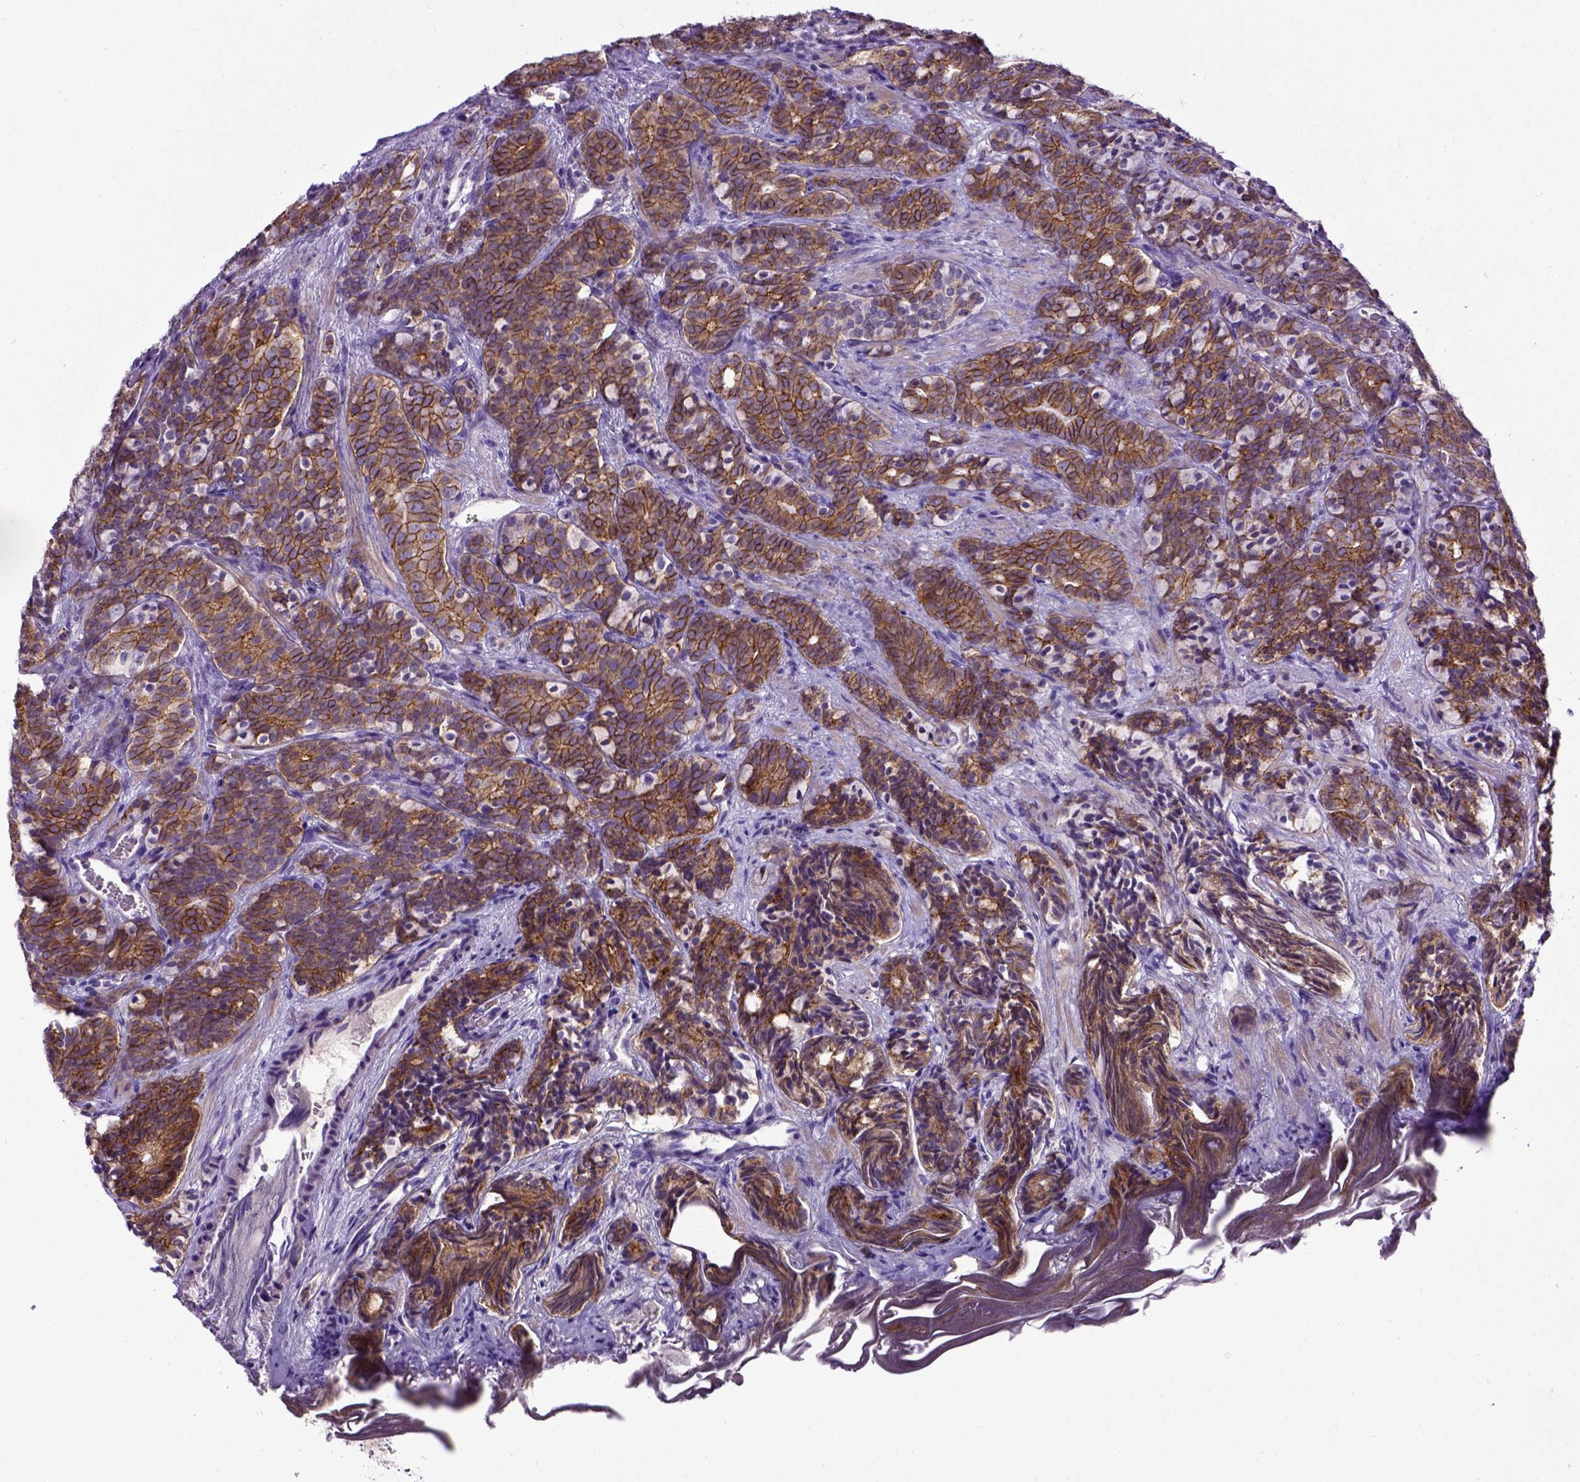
{"staining": {"intensity": "strong", "quantity": ">75%", "location": "cytoplasmic/membranous"}, "tissue": "prostate cancer", "cell_type": "Tumor cells", "image_type": "cancer", "snomed": [{"axis": "morphology", "description": "Adenocarcinoma, High grade"}, {"axis": "topography", "description": "Prostate"}], "caption": "There is high levels of strong cytoplasmic/membranous staining in tumor cells of prostate cancer, as demonstrated by immunohistochemical staining (brown color).", "gene": "CDH1", "patient": {"sex": "male", "age": 84}}